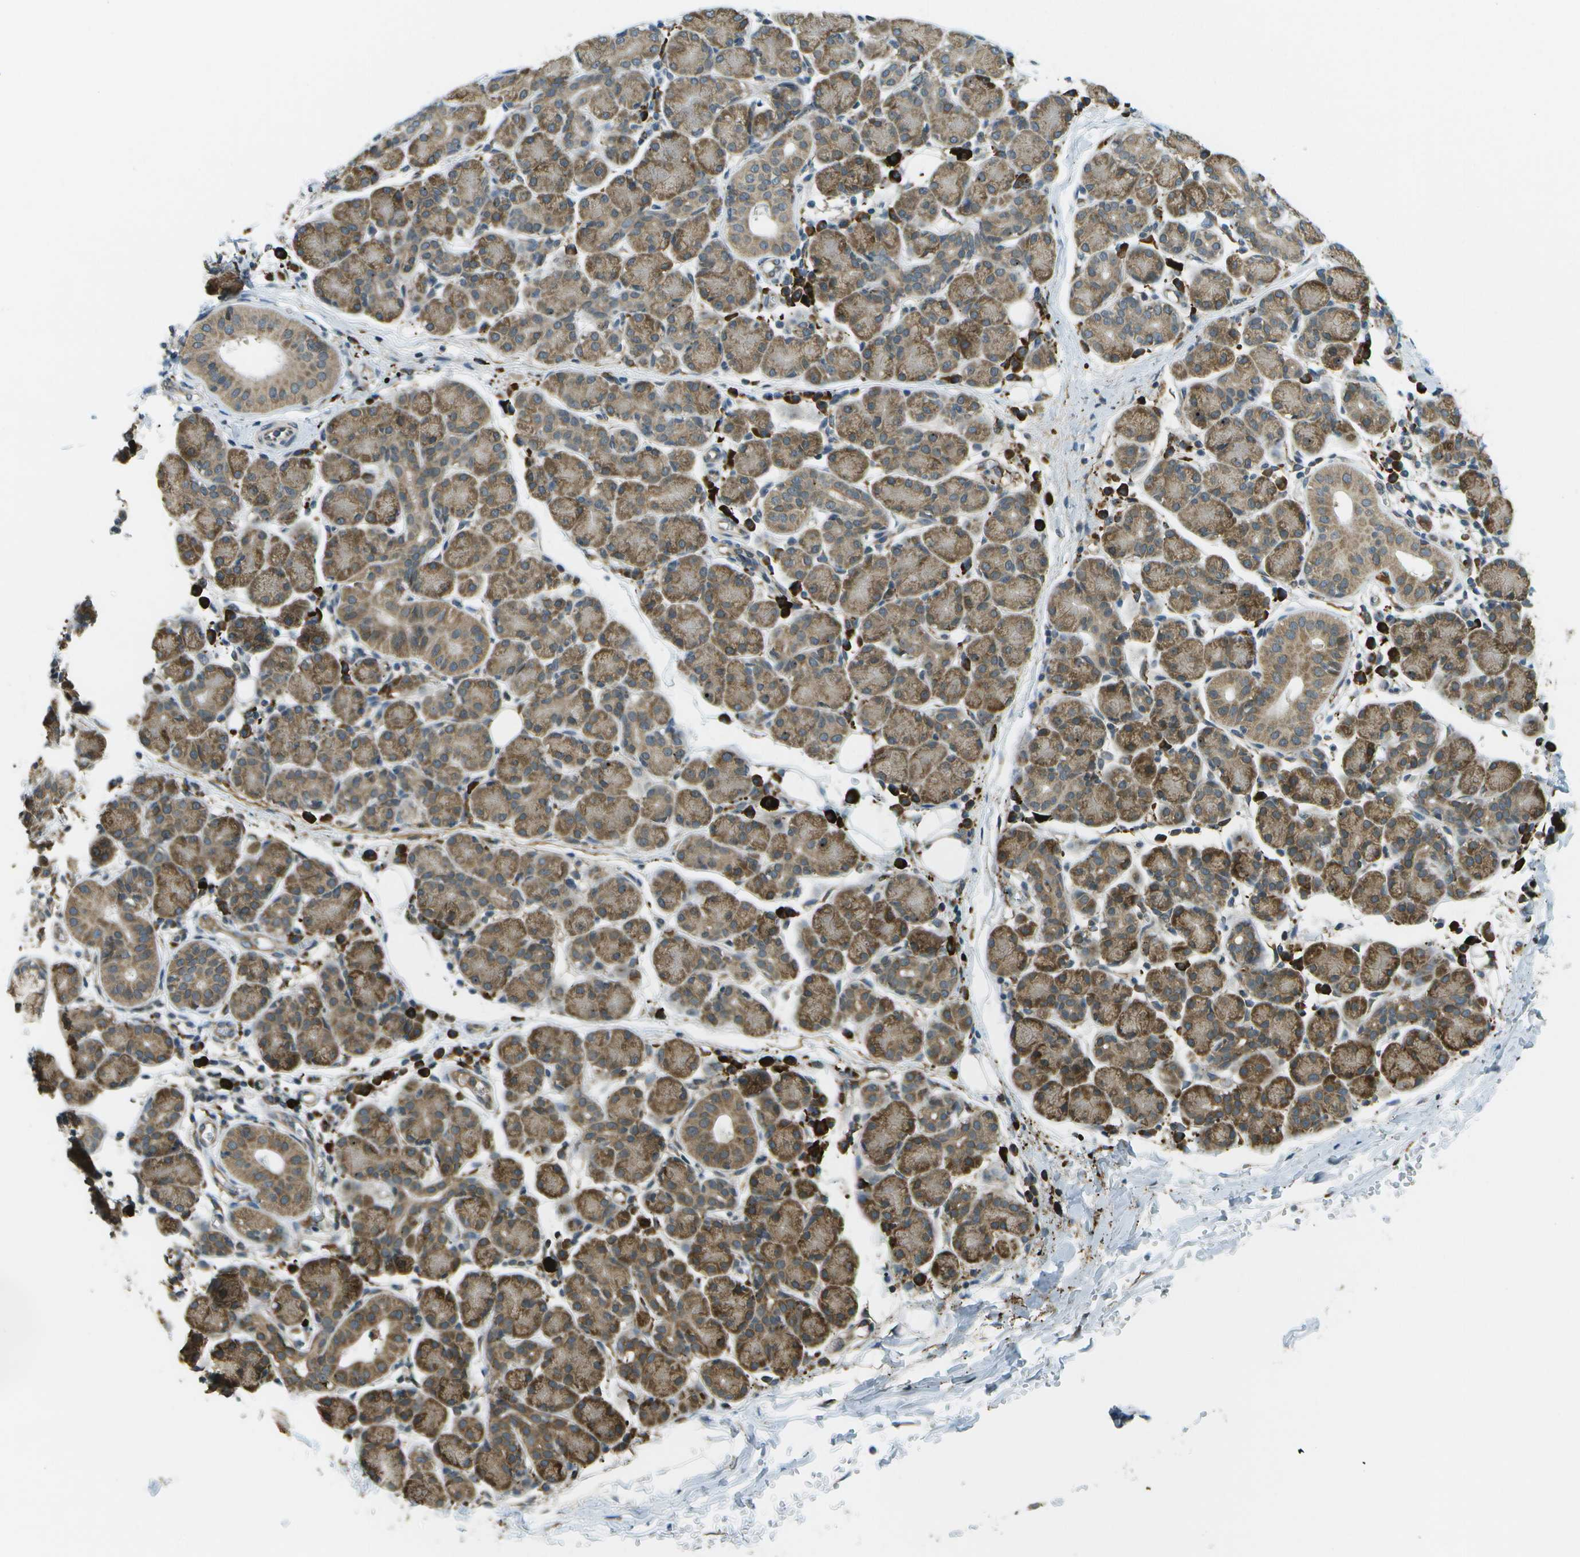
{"staining": {"intensity": "moderate", "quantity": "25%-75%", "location": "cytoplasmic/membranous"}, "tissue": "salivary gland", "cell_type": "Glandular cells", "image_type": "normal", "snomed": [{"axis": "morphology", "description": "Normal tissue, NOS"}, {"axis": "morphology", "description": "Inflammation, NOS"}, {"axis": "topography", "description": "Lymph node"}, {"axis": "topography", "description": "Salivary gland"}], "caption": "Moderate cytoplasmic/membranous protein staining is seen in approximately 25%-75% of glandular cells in salivary gland.", "gene": "USP30", "patient": {"sex": "male", "age": 3}}